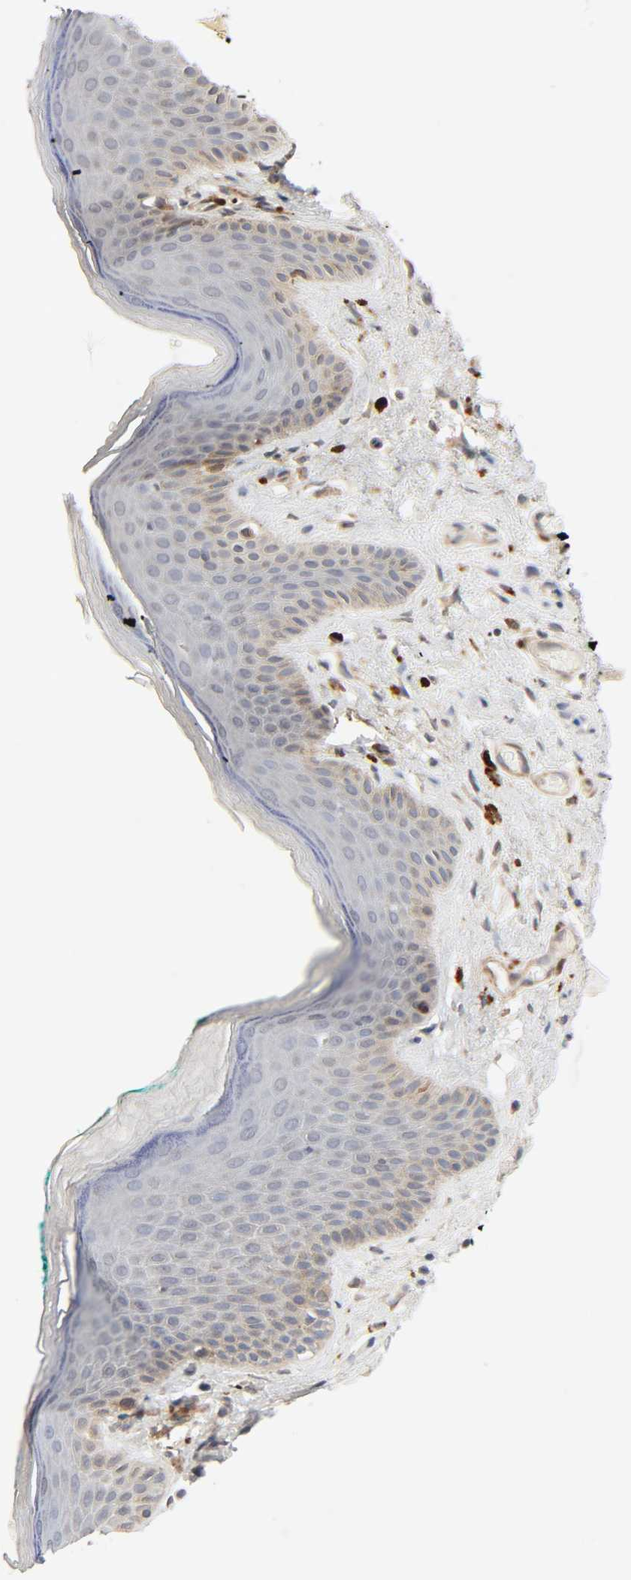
{"staining": {"intensity": "weak", "quantity": "25%-75%", "location": "cytoplasmic/membranous"}, "tissue": "skin", "cell_type": "Epidermal cells", "image_type": "normal", "snomed": [{"axis": "morphology", "description": "Normal tissue, NOS"}, {"axis": "topography", "description": "Anal"}], "caption": "Protein expression analysis of normal human skin reveals weak cytoplasmic/membranous staining in approximately 25%-75% of epidermal cells.", "gene": "PTK2", "patient": {"sex": "male", "age": 74}}